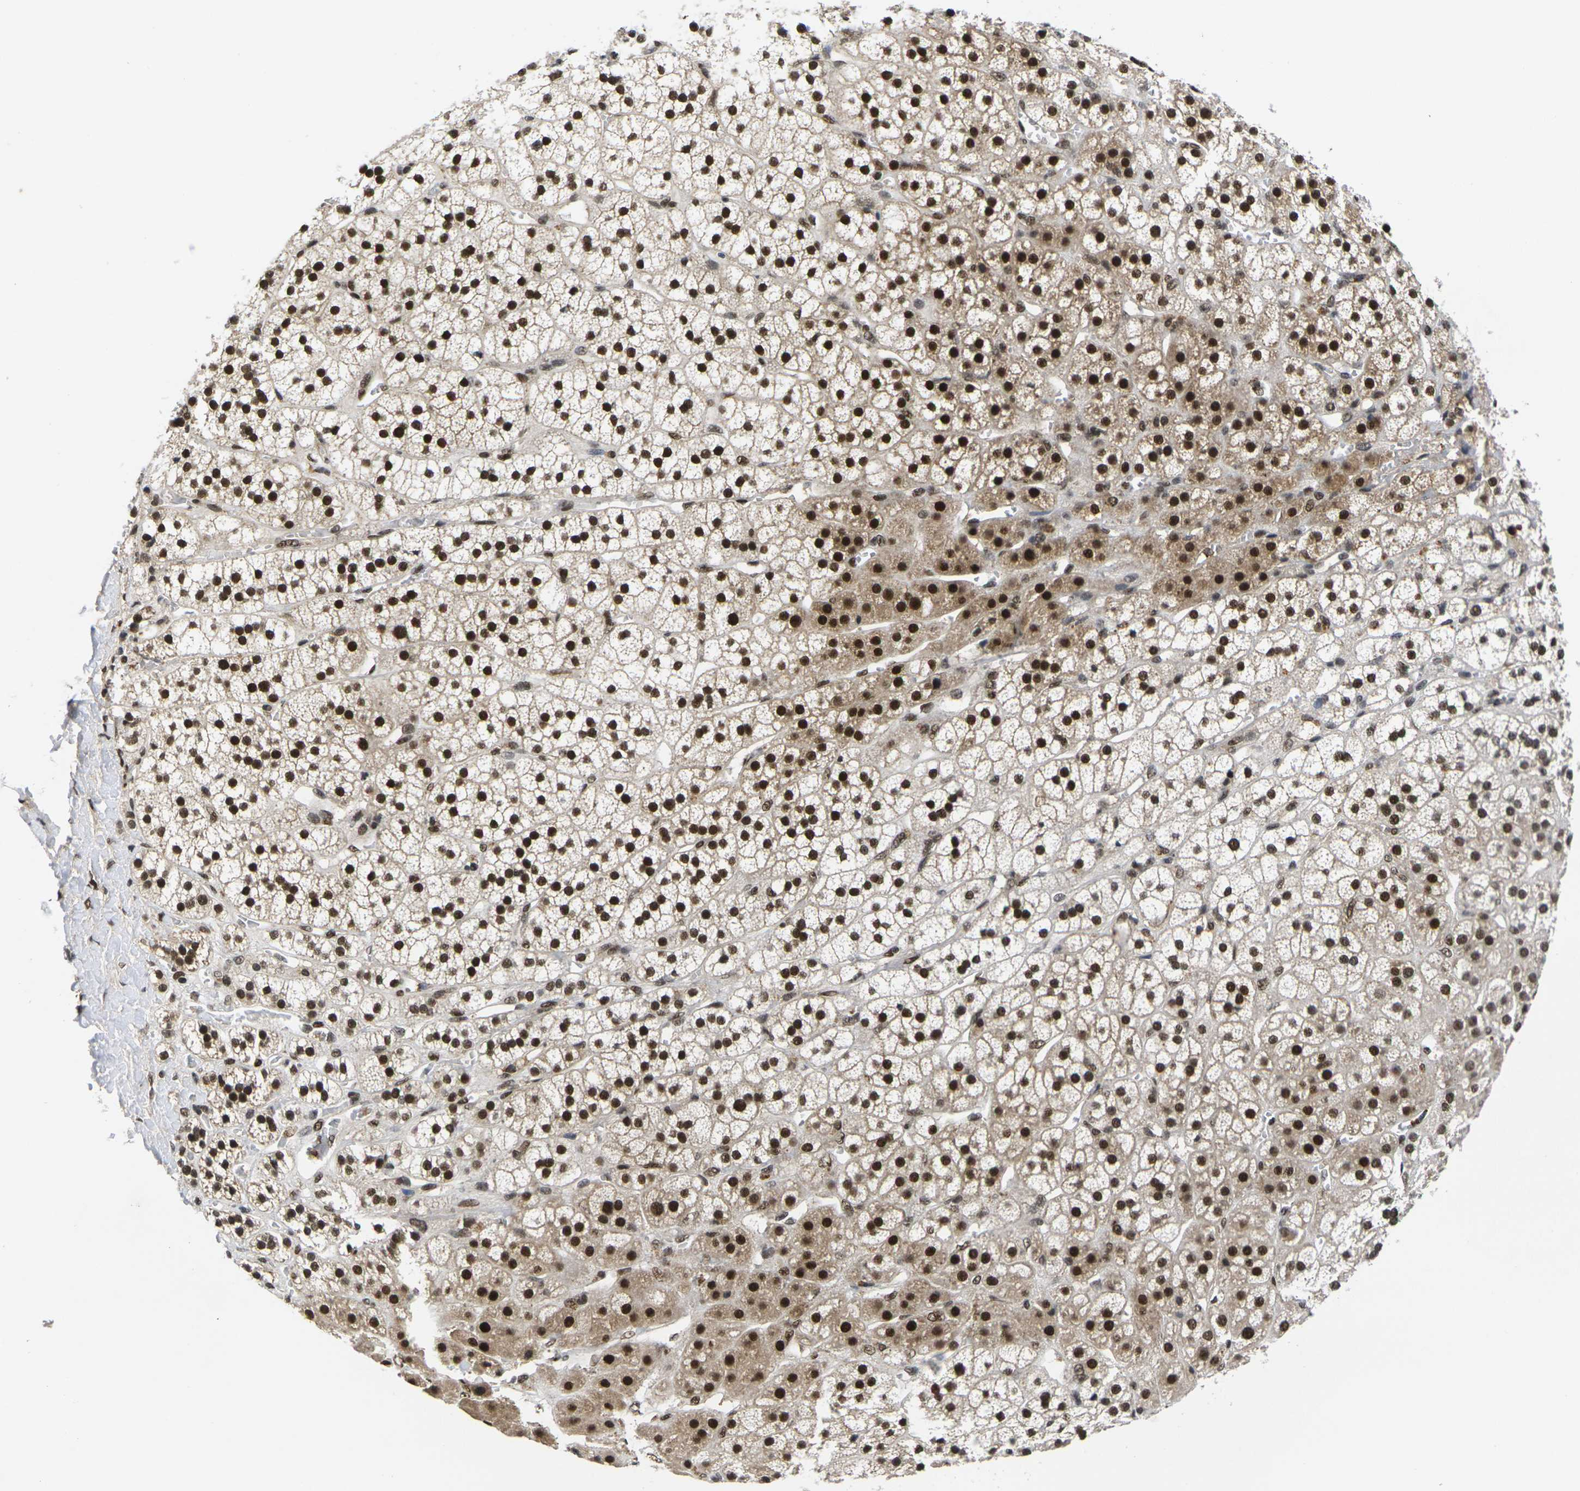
{"staining": {"intensity": "strong", "quantity": ">75%", "location": "cytoplasmic/membranous,nuclear"}, "tissue": "adrenal gland", "cell_type": "Glandular cells", "image_type": "normal", "snomed": [{"axis": "morphology", "description": "Normal tissue, NOS"}, {"axis": "topography", "description": "Adrenal gland"}], "caption": "Immunohistochemical staining of normal adrenal gland reveals strong cytoplasmic/membranous,nuclear protein expression in about >75% of glandular cells.", "gene": "GTF2E1", "patient": {"sex": "male", "age": 56}}